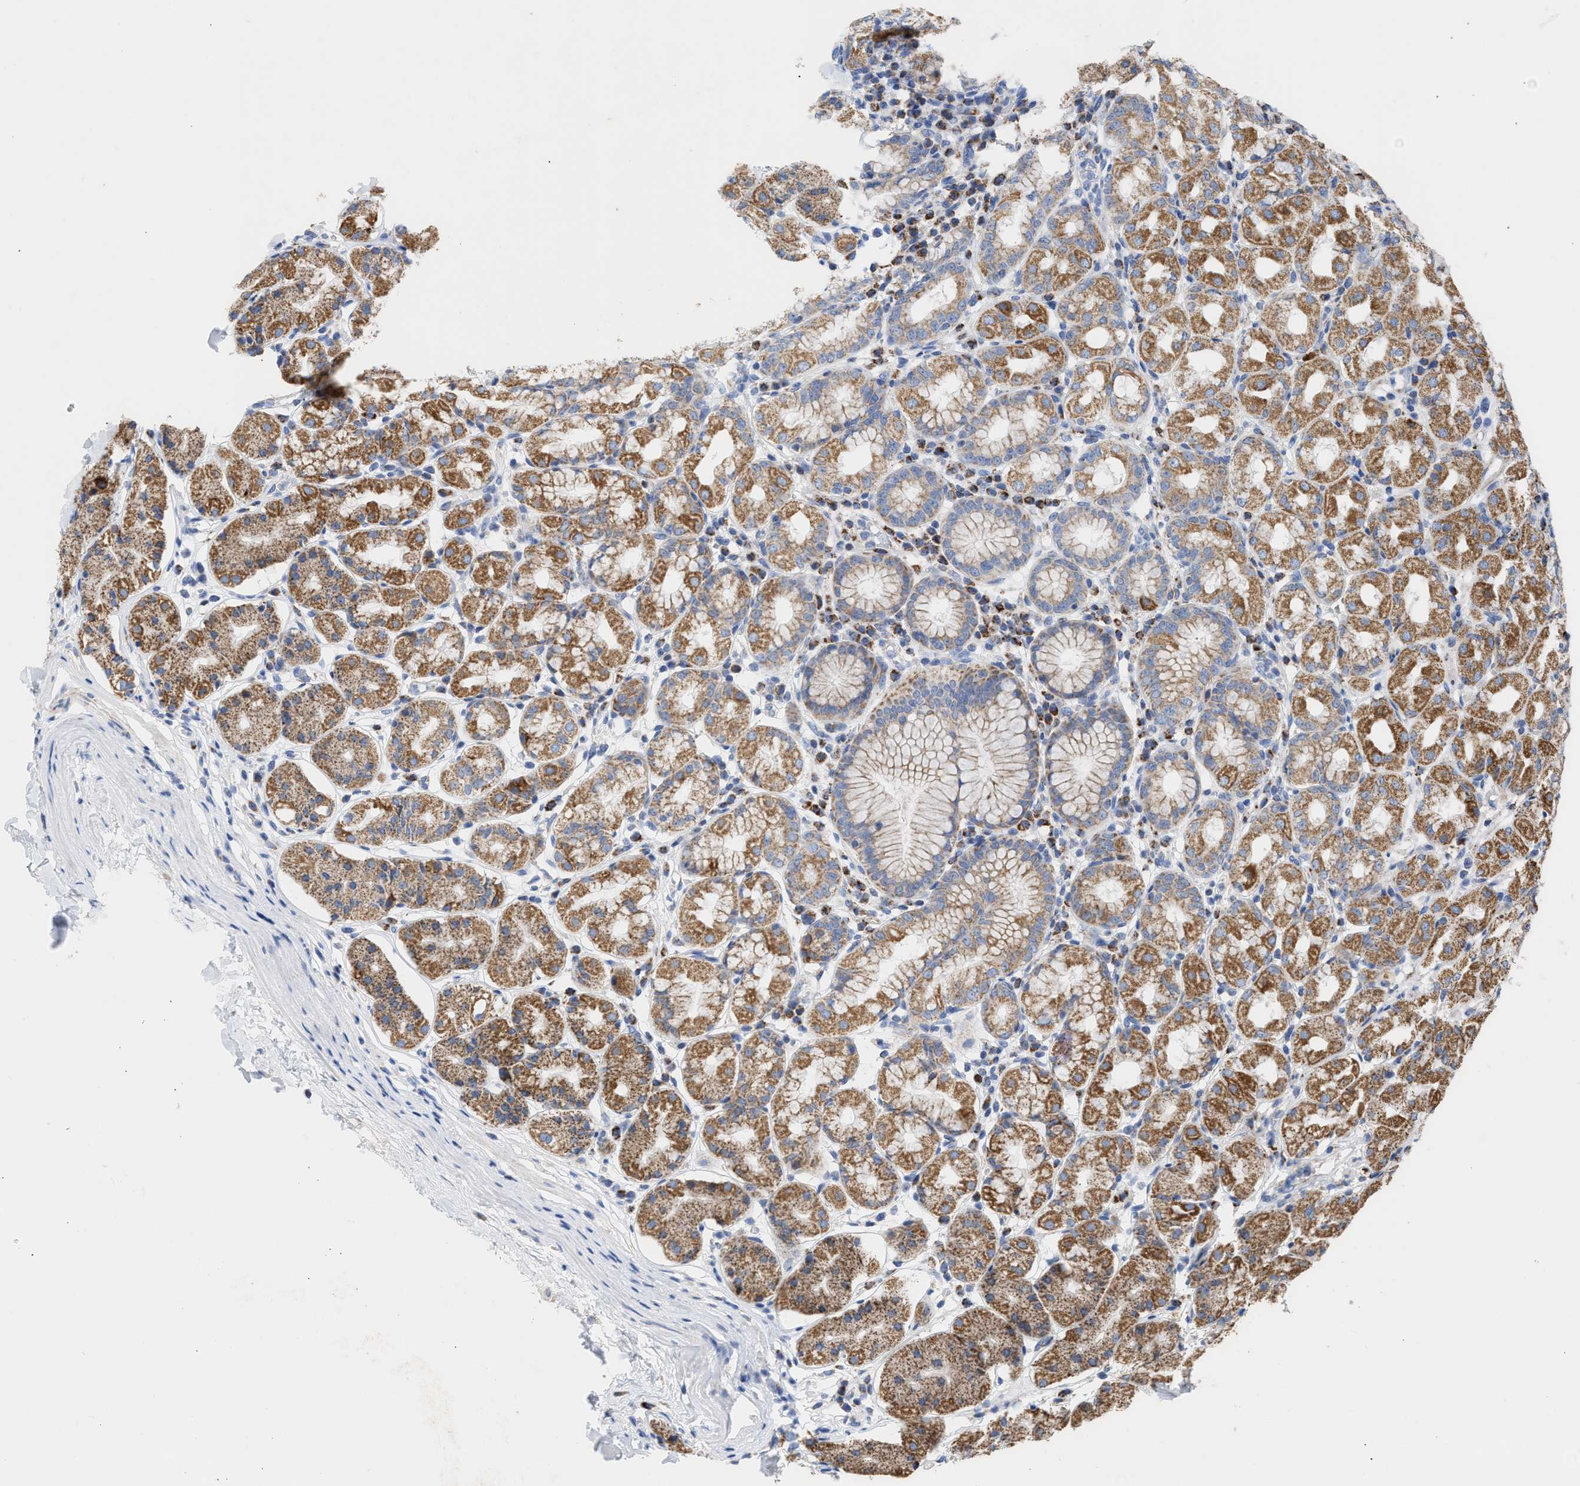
{"staining": {"intensity": "moderate", "quantity": ">75%", "location": "cytoplasmic/membranous"}, "tissue": "stomach", "cell_type": "Glandular cells", "image_type": "normal", "snomed": [{"axis": "morphology", "description": "Normal tissue, NOS"}, {"axis": "topography", "description": "Stomach"}, {"axis": "topography", "description": "Stomach, lower"}], "caption": "Protein expression analysis of benign stomach demonstrates moderate cytoplasmic/membranous positivity in about >75% of glandular cells. (Brightfield microscopy of DAB IHC at high magnification).", "gene": "ACOT13", "patient": {"sex": "female", "age": 56}}